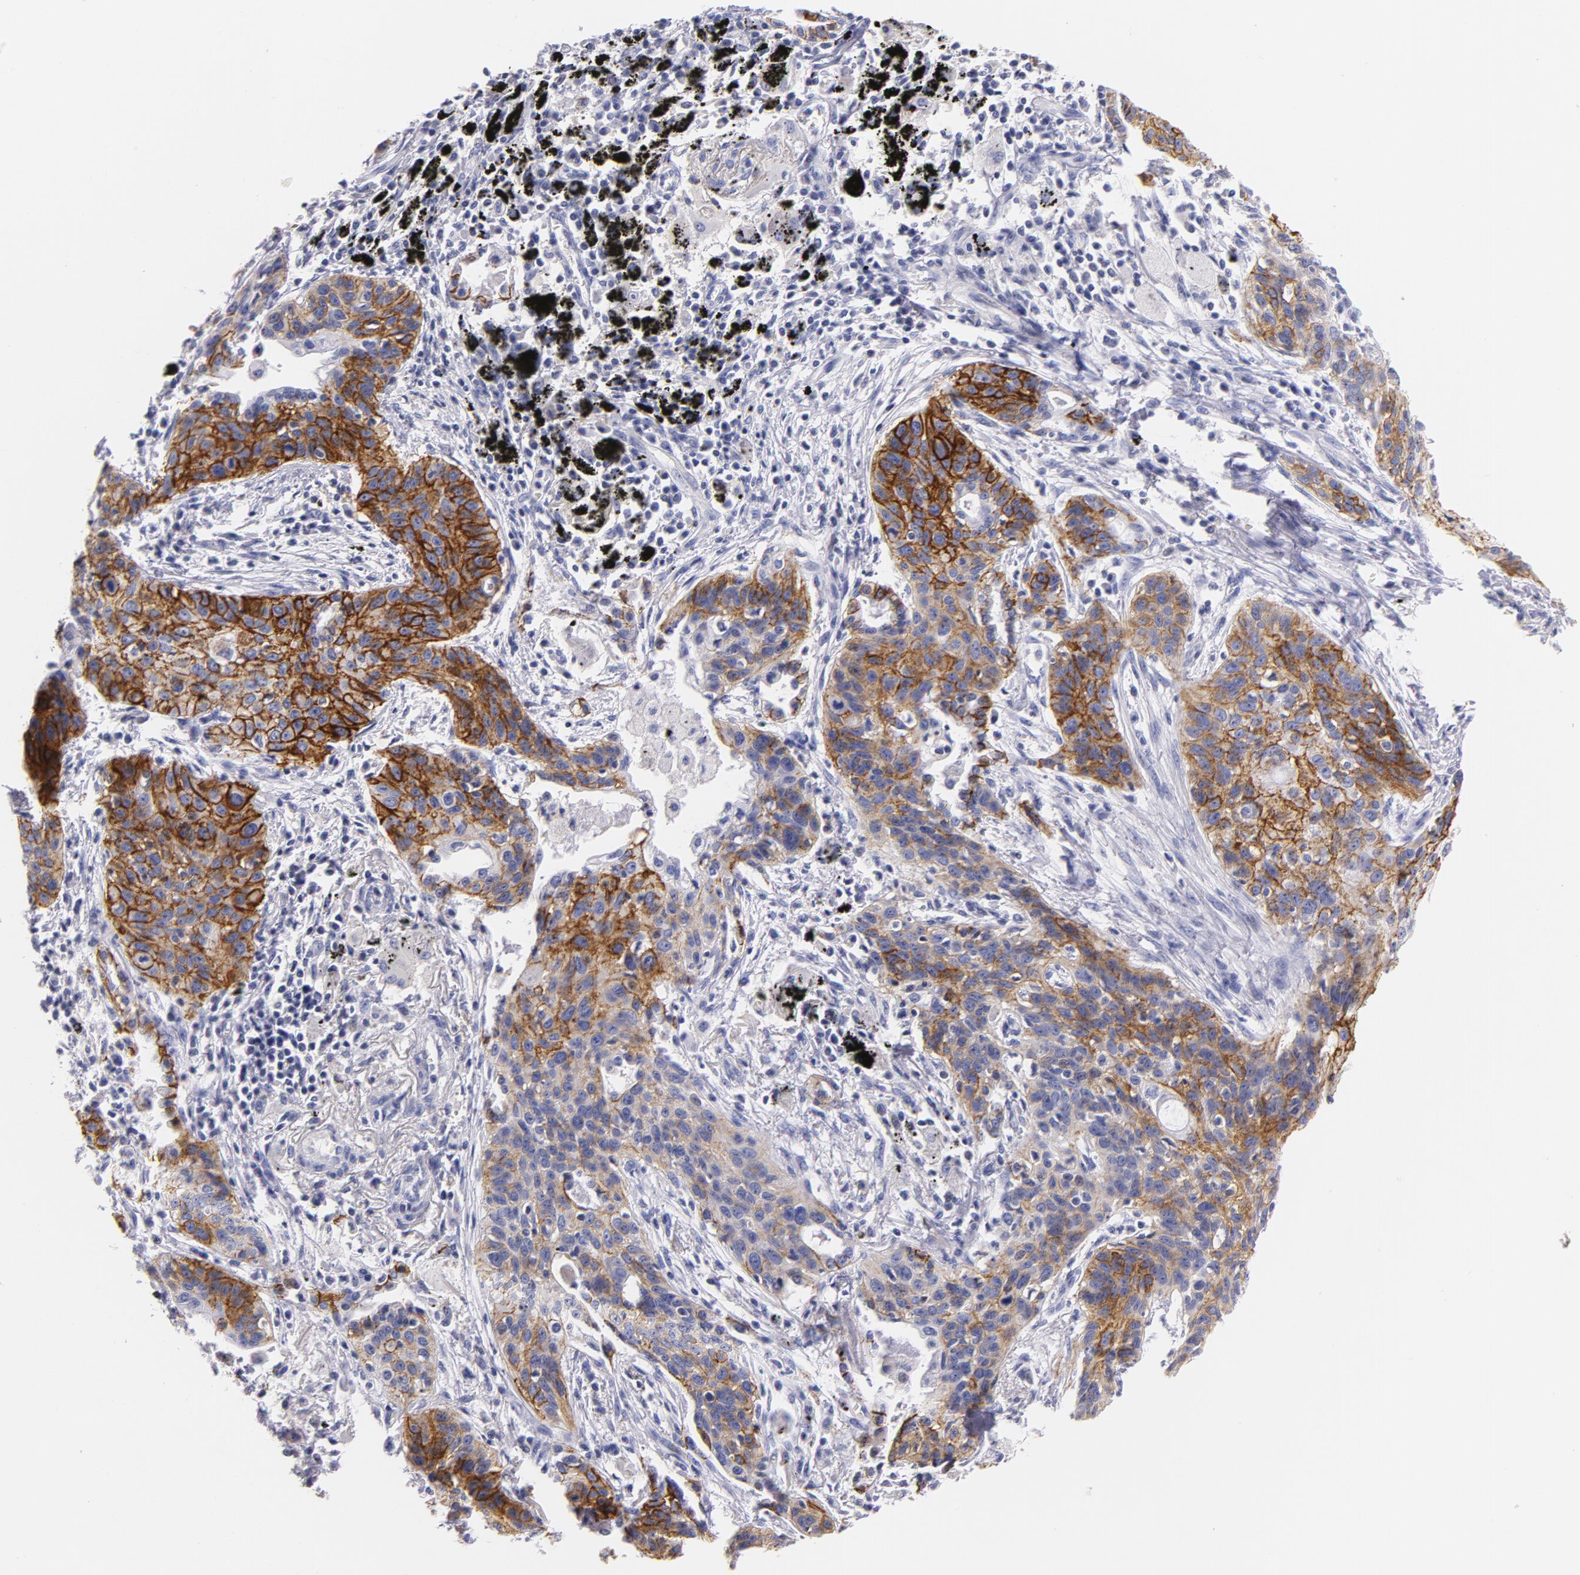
{"staining": {"intensity": "strong", "quantity": ">75%", "location": "cytoplasmic/membranous"}, "tissue": "lung cancer", "cell_type": "Tumor cells", "image_type": "cancer", "snomed": [{"axis": "morphology", "description": "Squamous cell carcinoma, NOS"}, {"axis": "topography", "description": "Lung"}], "caption": "Protein expression by immunohistochemistry displays strong cytoplasmic/membranous positivity in about >75% of tumor cells in lung cancer.", "gene": "CD44", "patient": {"sex": "male", "age": 71}}